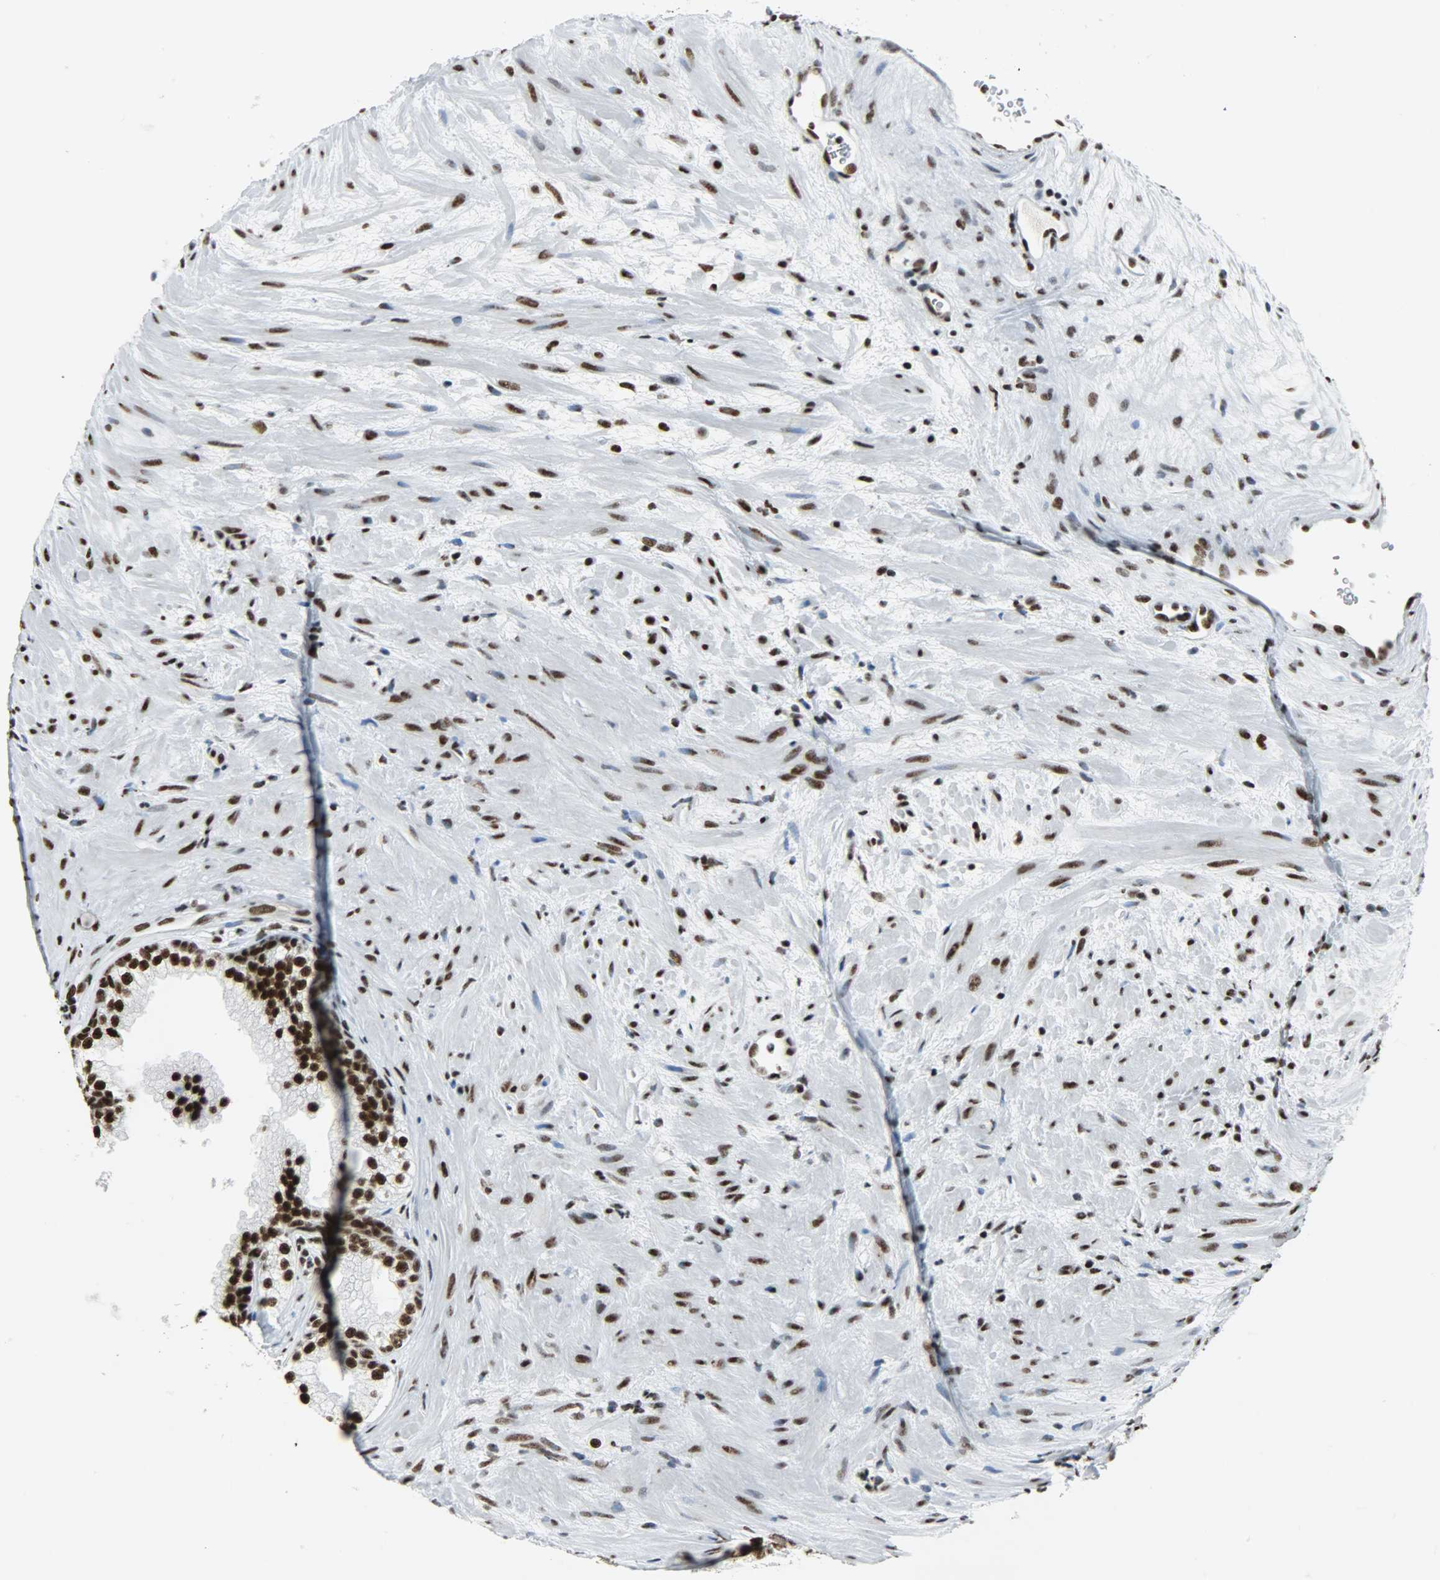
{"staining": {"intensity": "strong", "quantity": ">75%", "location": "nuclear"}, "tissue": "prostate", "cell_type": "Glandular cells", "image_type": "normal", "snomed": [{"axis": "morphology", "description": "Normal tissue, NOS"}, {"axis": "topography", "description": "Prostate"}], "caption": "This histopathology image demonstrates IHC staining of normal prostate, with high strong nuclear expression in about >75% of glandular cells.", "gene": "SNRPA", "patient": {"sex": "male", "age": 76}}